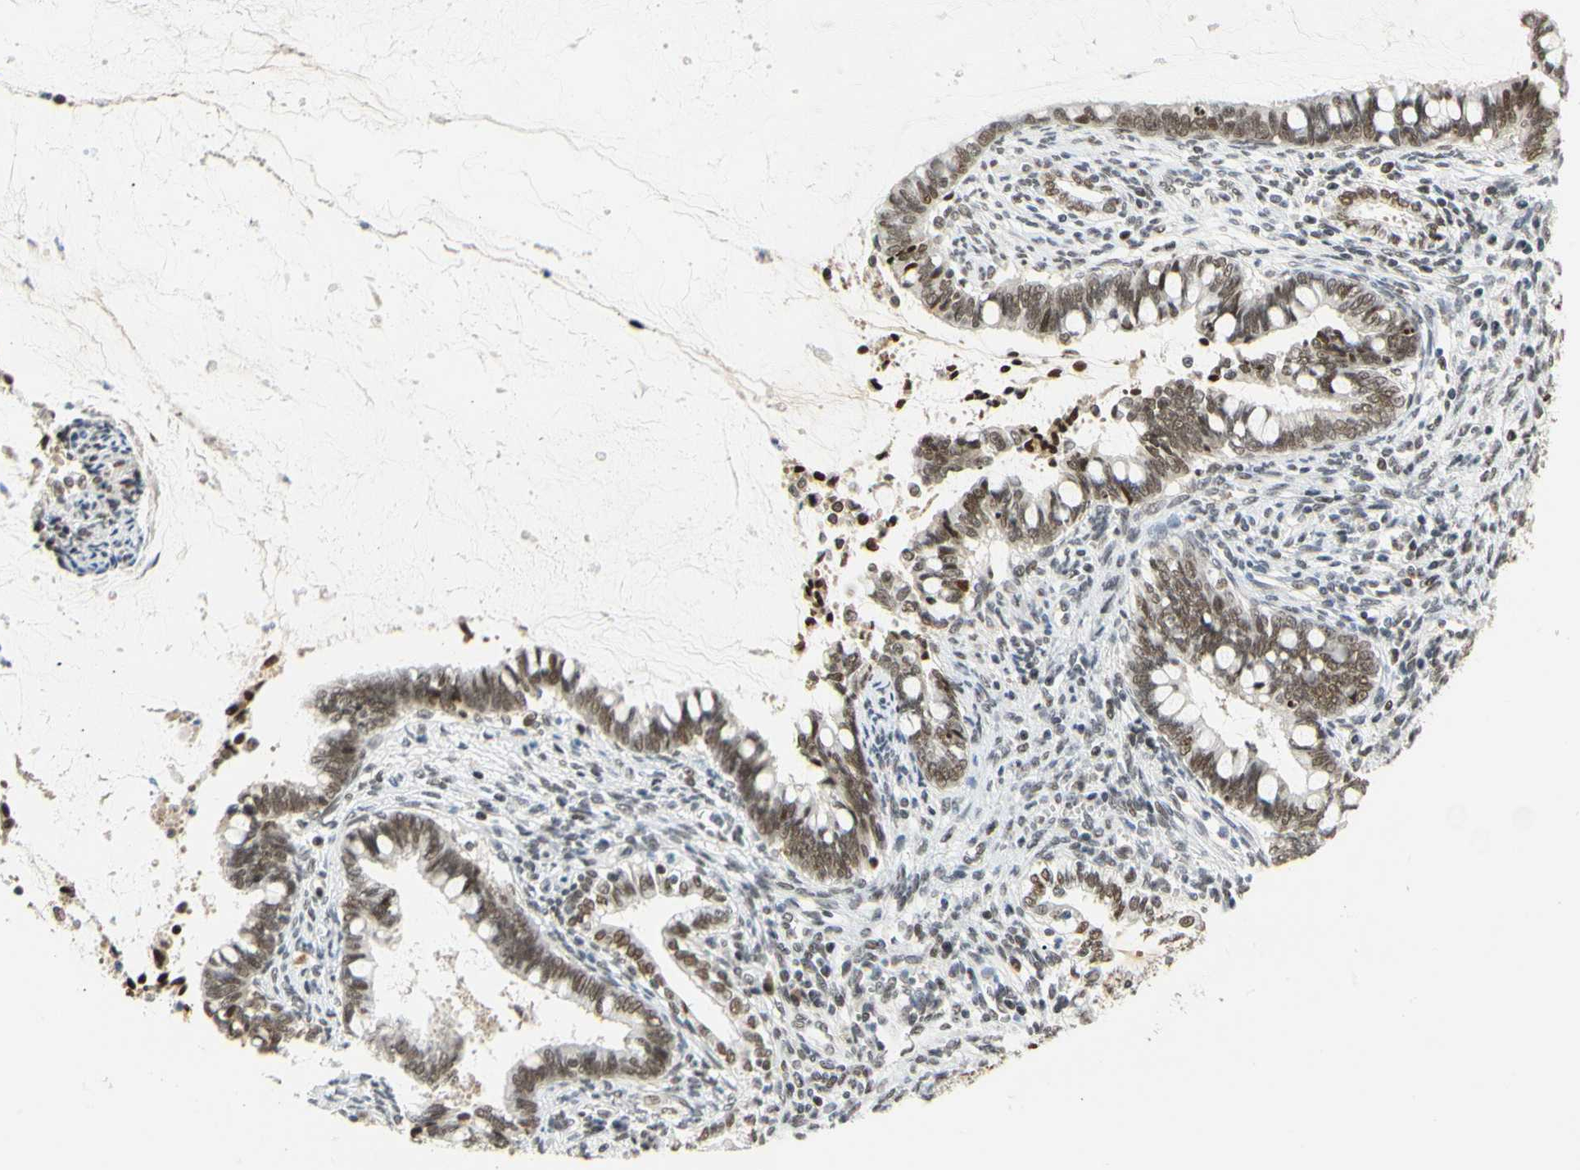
{"staining": {"intensity": "moderate", "quantity": ">75%", "location": "nuclear"}, "tissue": "cervical cancer", "cell_type": "Tumor cells", "image_type": "cancer", "snomed": [{"axis": "morphology", "description": "Adenocarcinoma, NOS"}, {"axis": "topography", "description": "Cervix"}], "caption": "IHC (DAB (3,3'-diaminobenzidine)) staining of human adenocarcinoma (cervical) exhibits moderate nuclear protein positivity in about >75% of tumor cells.", "gene": "ZSCAN16", "patient": {"sex": "female", "age": 44}}